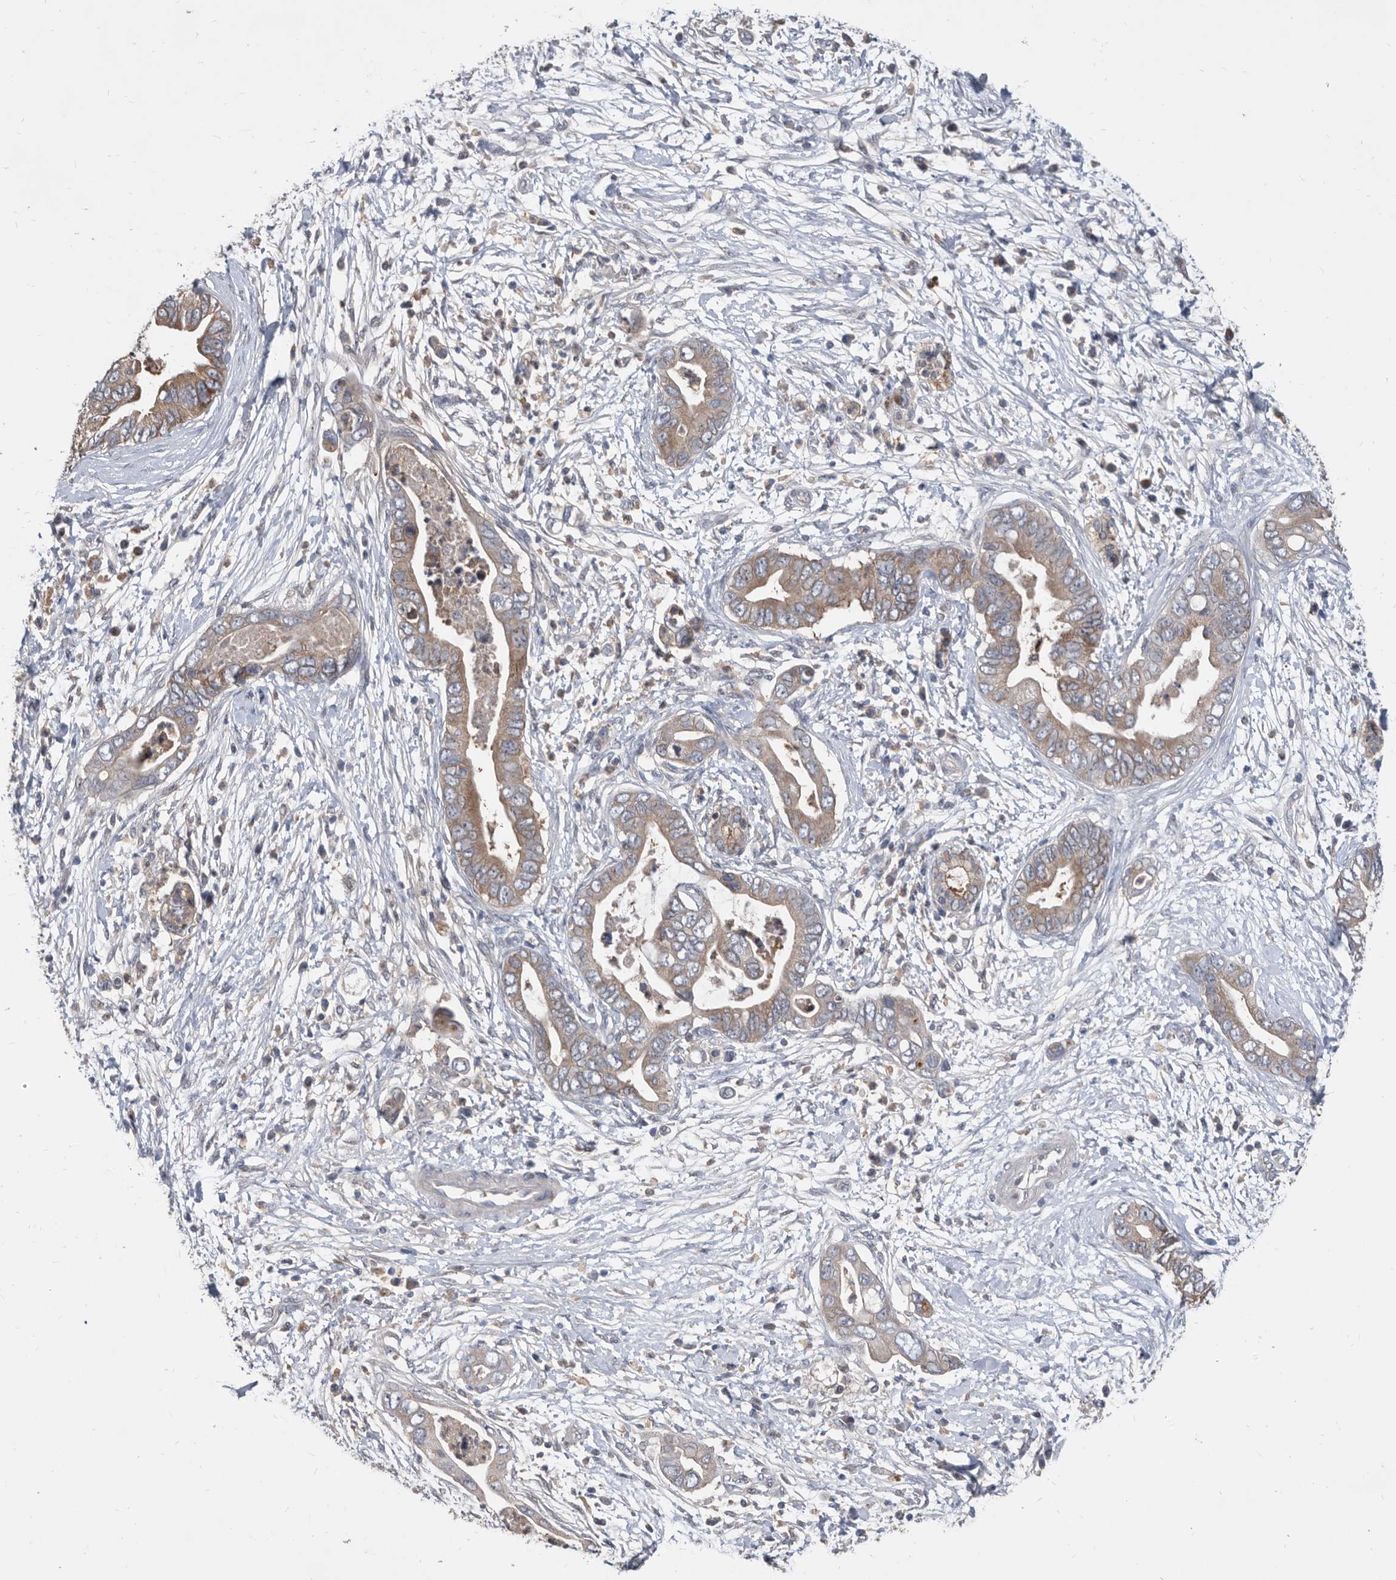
{"staining": {"intensity": "weak", "quantity": "<25%", "location": "cytoplasmic/membranous"}, "tissue": "pancreatic cancer", "cell_type": "Tumor cells", "image_type": "cancer", "snomed": [{"axis": "morphology", "description": "Adenocarcinoma, NOS"}, {"axis": "topography", "description": "Pancreas"}], "caption": "The histopathology image displays no significant expression in tumor cells of adenocarcinoma (pancreatic).", "gene": "APEH", "patient": {"sex": "male", "age": 75}}